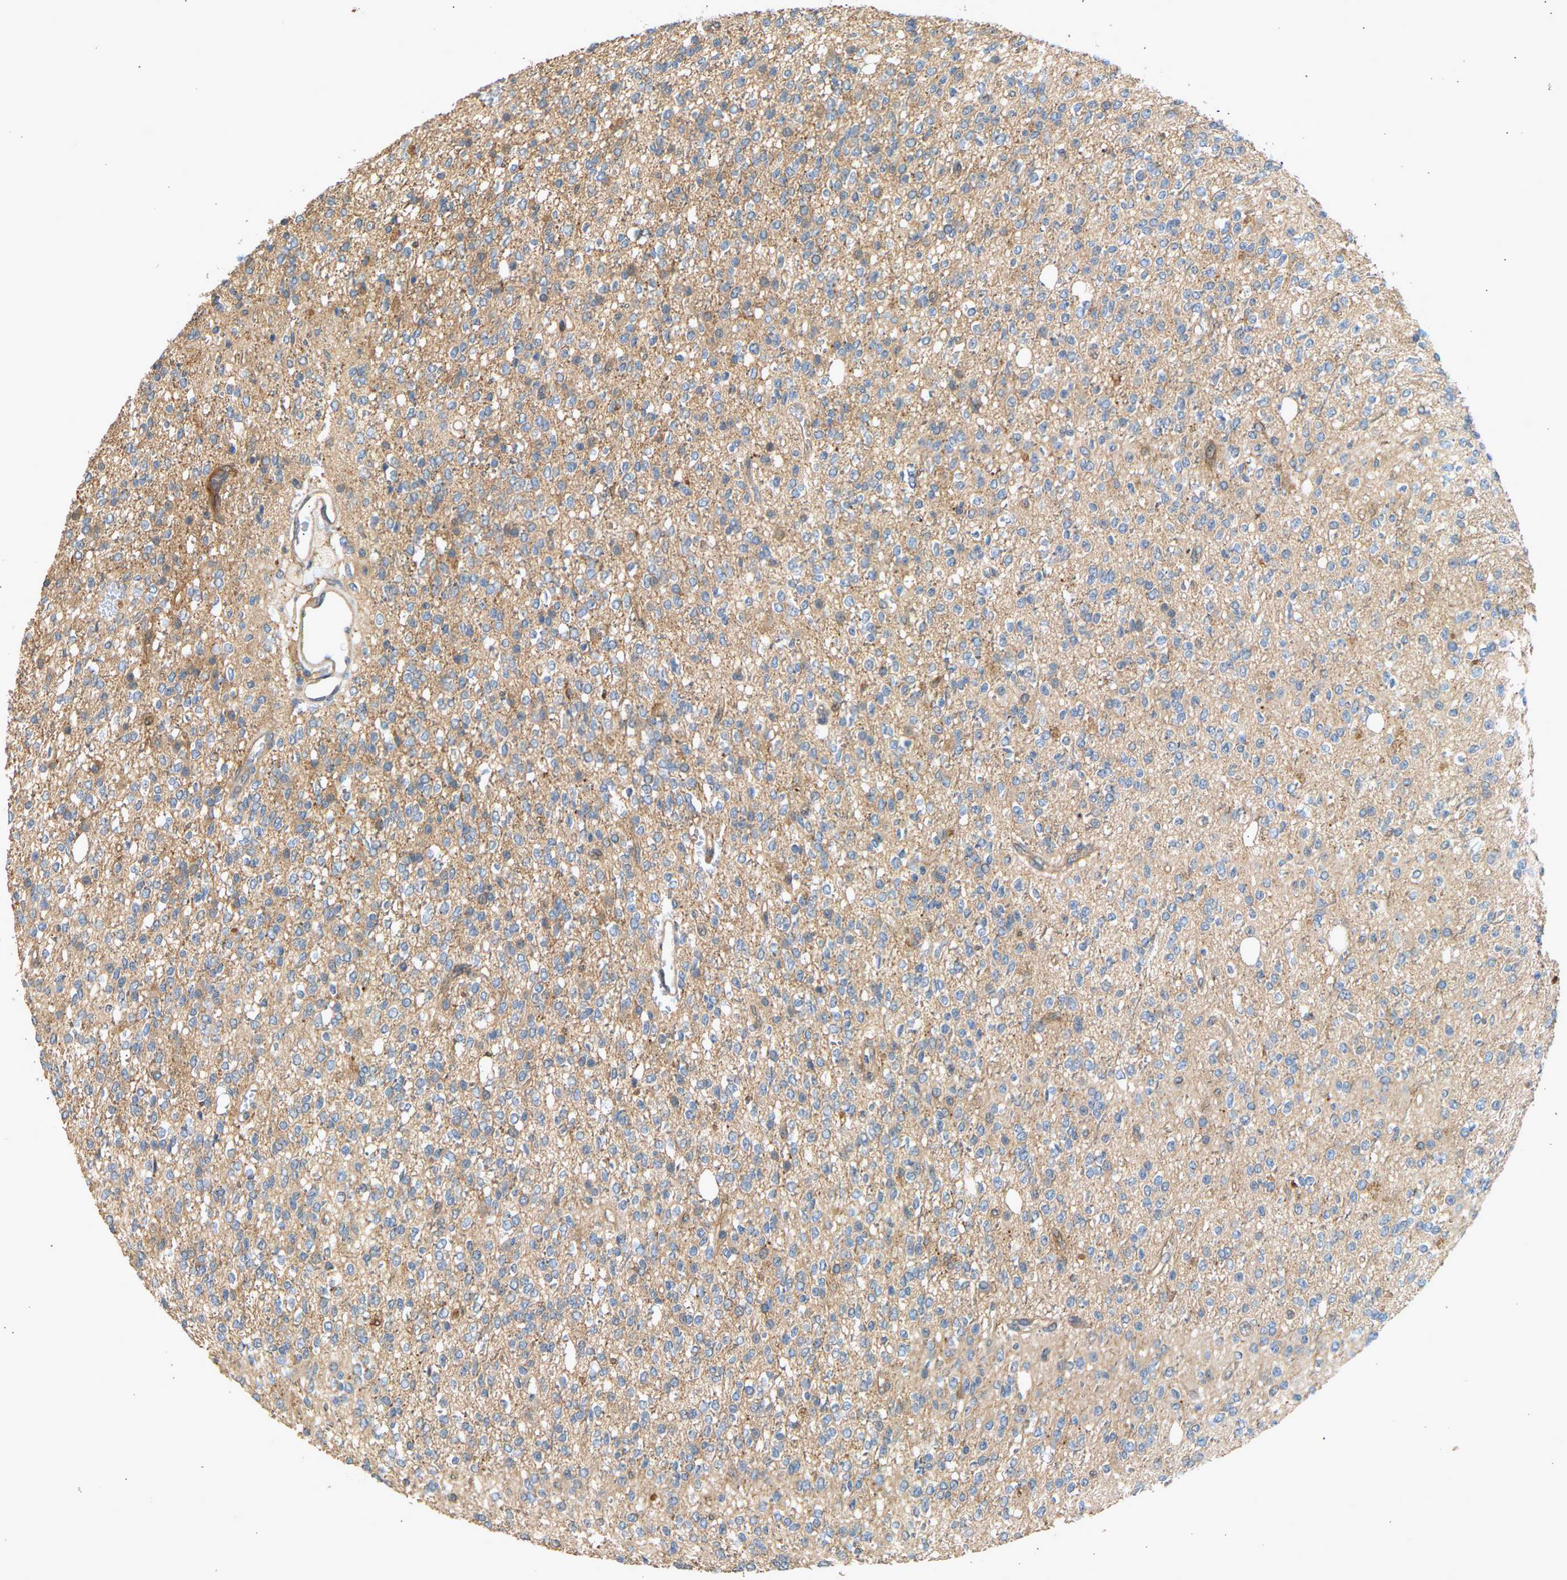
{"staining": {"intensity": "weak", "quantity": "<25%", "location": "cytoplasmic/membranous"}, "tissue": "glioma", "cell_type": "Tumor cells", "image_type": "cancer", "snomed": [{"axis": "morphology", "description": "Glioma, malignant, High grade"}, {"axis": "topography", "description": "Brain"}], "caption": "Immunohistochemistry (IHC) micrograph of malignant glioma (high-grade) stained for a protein (brown), which displays no expression in tumor cells.", "gene": "RGL1", "patient": {"sex": "male", "age": 34}}